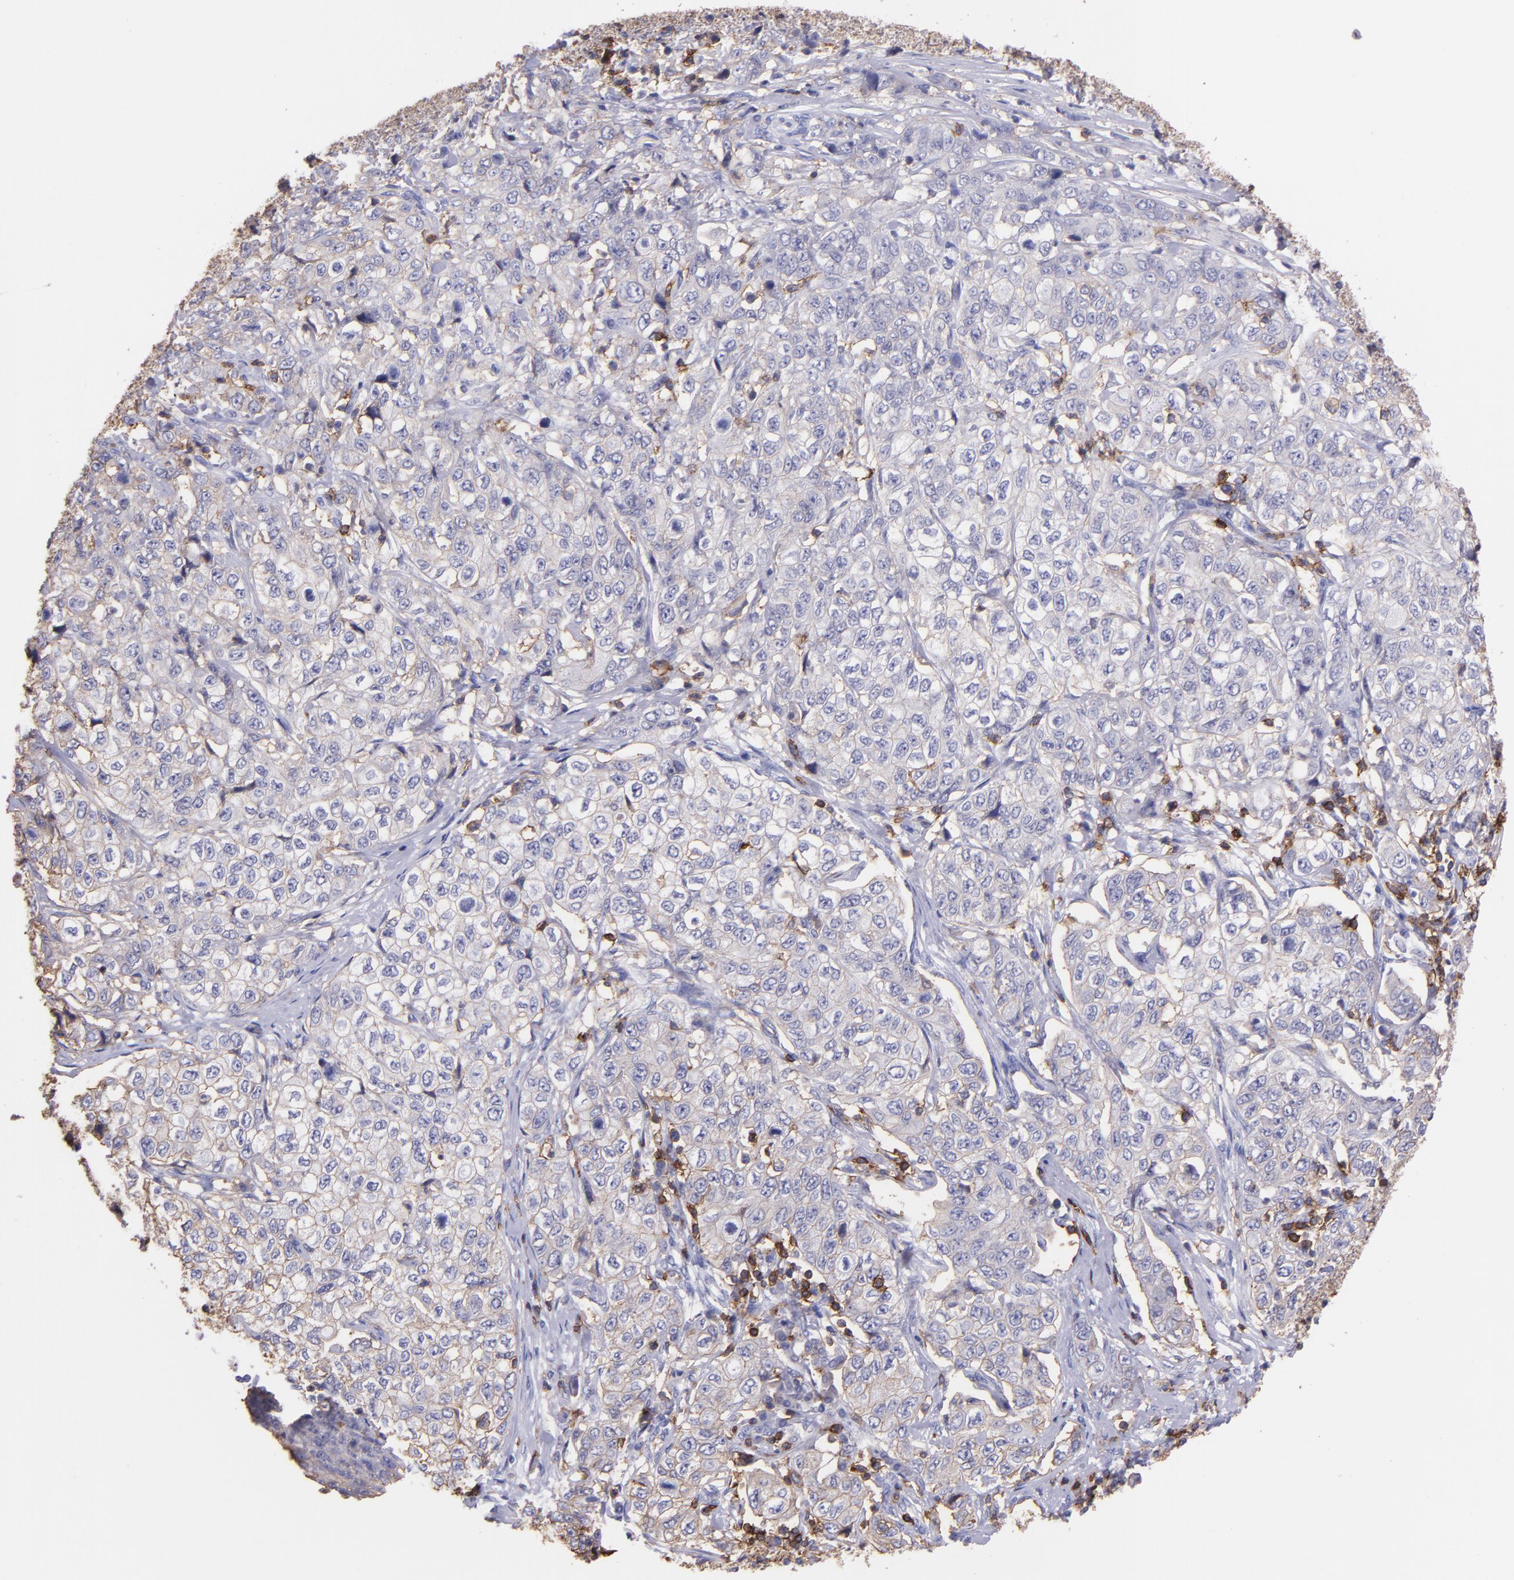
{"staining": {"intensity": "weak", "quantity": "<25%", "location": "cytoplasmic/membranous"}, "tissue": "stomach cancer", "cell_type": "Tumor cells", "image_type": "cancer", "snomed": [{"axis": "morphology", "description": "Adenocarcinoma, NOS"}, {"axis": "topography", "description": "Stomach"}], "caption": "DAB immunohistochemical staining of adenocarcinoma (stomach) displays no significant positivity in tumor cells.", "gene": "SPN", "patient": {"sex": "male", "age": 48}}